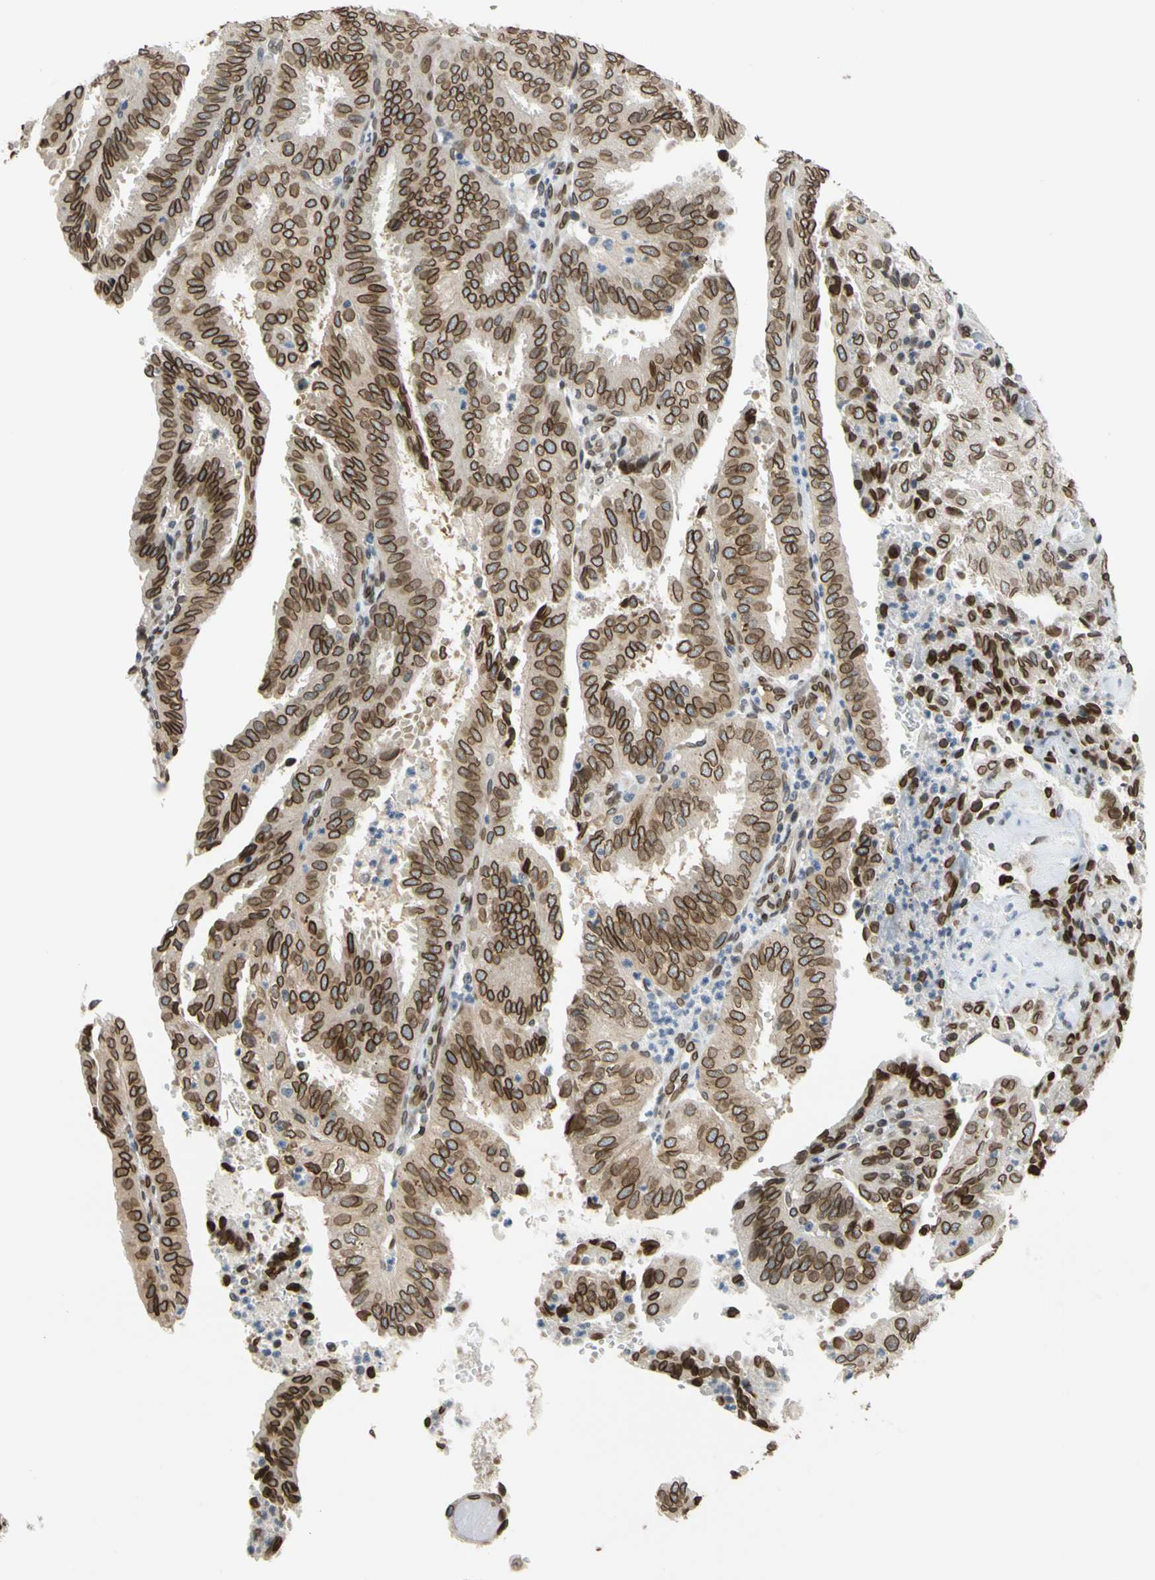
{"staining": {"intensity": "strong", "quantity": ">75%", "location": "cytoplasmic/membranous,nuclear"}, "tissue": "endometrial cancer", "cell_type": "Tumor cells", "image_type": "cancer", "snomed": [{"axis": "morphology", "description": "Adenocarcinoma, NOS"}, {"axis": "topography", "description": "Uterus"}], "caption": "Human endometrial cancer (adenocarcinoma) stained with a brown dye demonstrates strong cytoplasmic/membranous and nuclear positive positivity in approximately >75% of tumor cells.", "gene": "SUN1", "patient": {"sex": "female", "age": 60}}